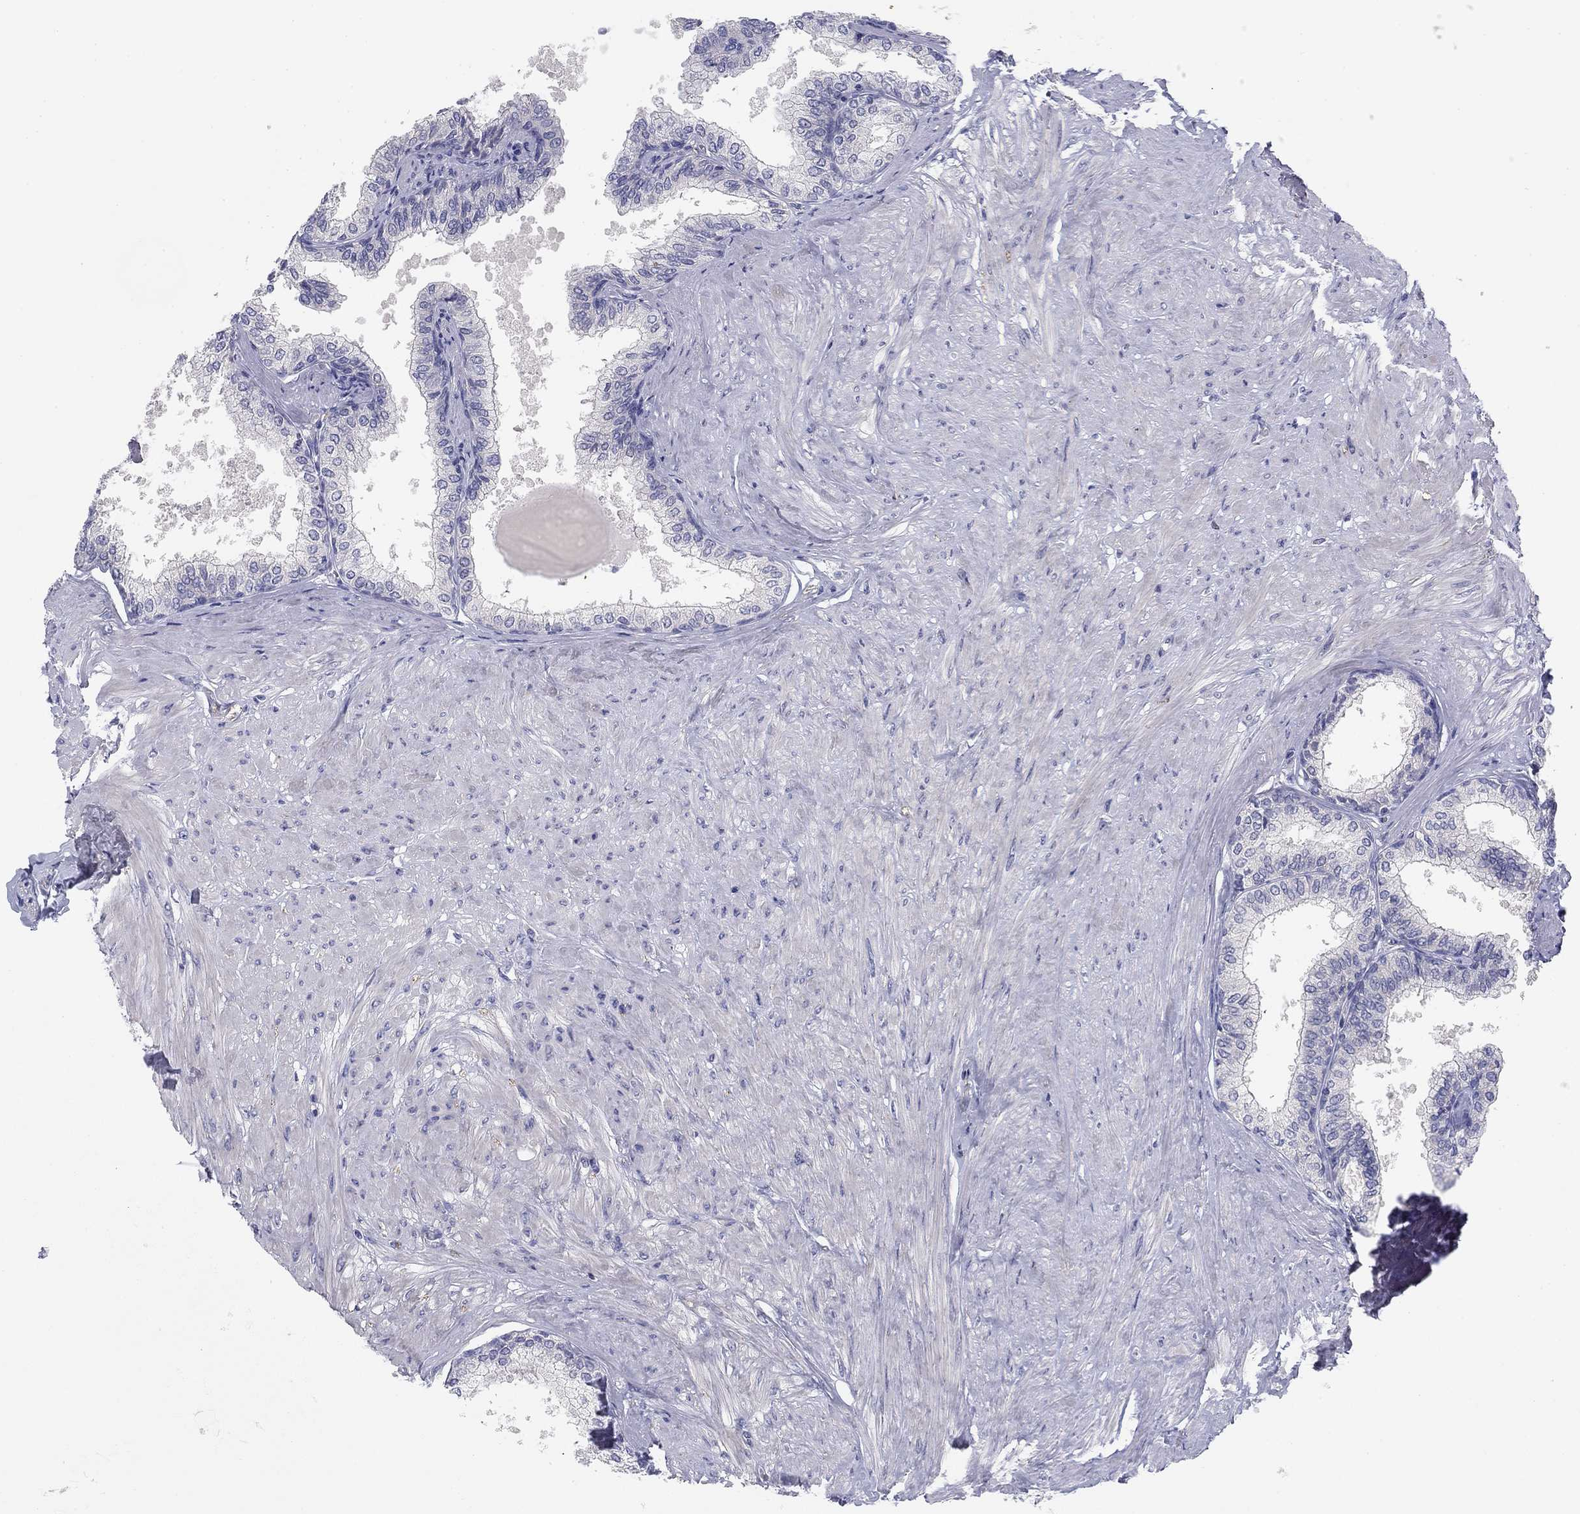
{"staining": {"intensity": "negative", "quantity": "none", "location": "none"}, "tissue": "prostate", "cell_type": "Glandular cells", "image_type": "normal", "snomed": [{"axis": "morphology", "description": "Normal tissue, NOS"}, {"axis": "topography", "description": "Prostate"}], "caption": "DAB immunohistochemical staining of normal human prostate displays no significant expression in glandular cells. (DAB (3,3'-diaminobenzidine) immunohistochemistry (IHC) visualized using brightfield microscopy, high magnification).", "gene": "SEPTIN3", "patient": {"sex": "male", "age": 63}}